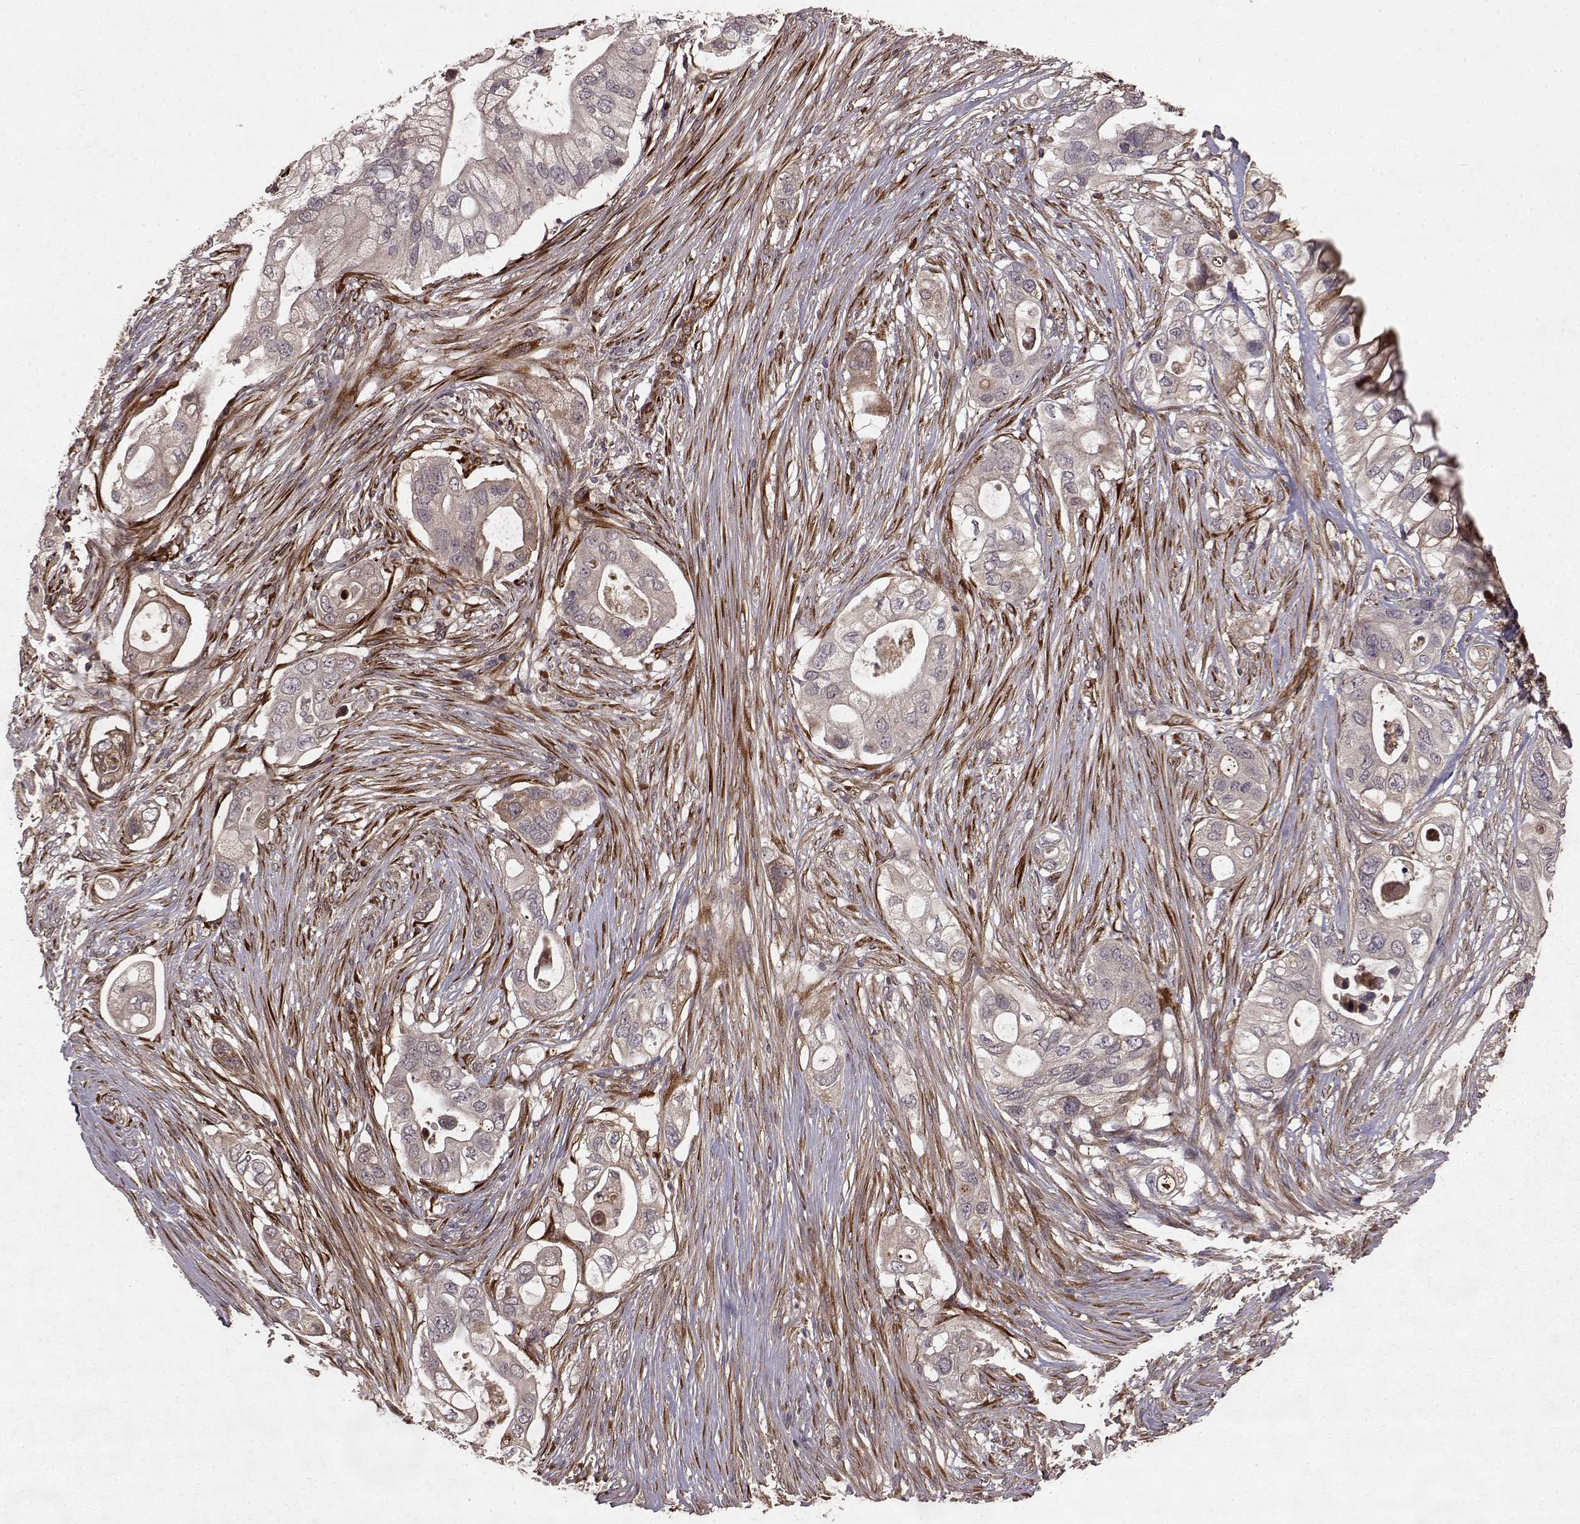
{"staining": {"intensity": "weak", "quantity": "<25%", "location": "cytoplasmic/membranous"}, "tissue": "pancreatic cancer", "cell_type": "Tumor cells", "image_type": "cancer", "snomed": [{"axis": "morphology", "description": "Adenocarcinoma, NOS"}, {"axis": "topography", "description": "Pancreas"}], "caption": "Adenocarcinoma (pancreatic) was stained to show a protein in brown. There is no significant staining in tumor cells. (Stains: DAB immunohistochemistry with hematoxylin counter stain, Microscopy: brightfield microscopy at high magnification).", "gene": "FSTL1", "patient": {"sex": "female", "age": 72}}